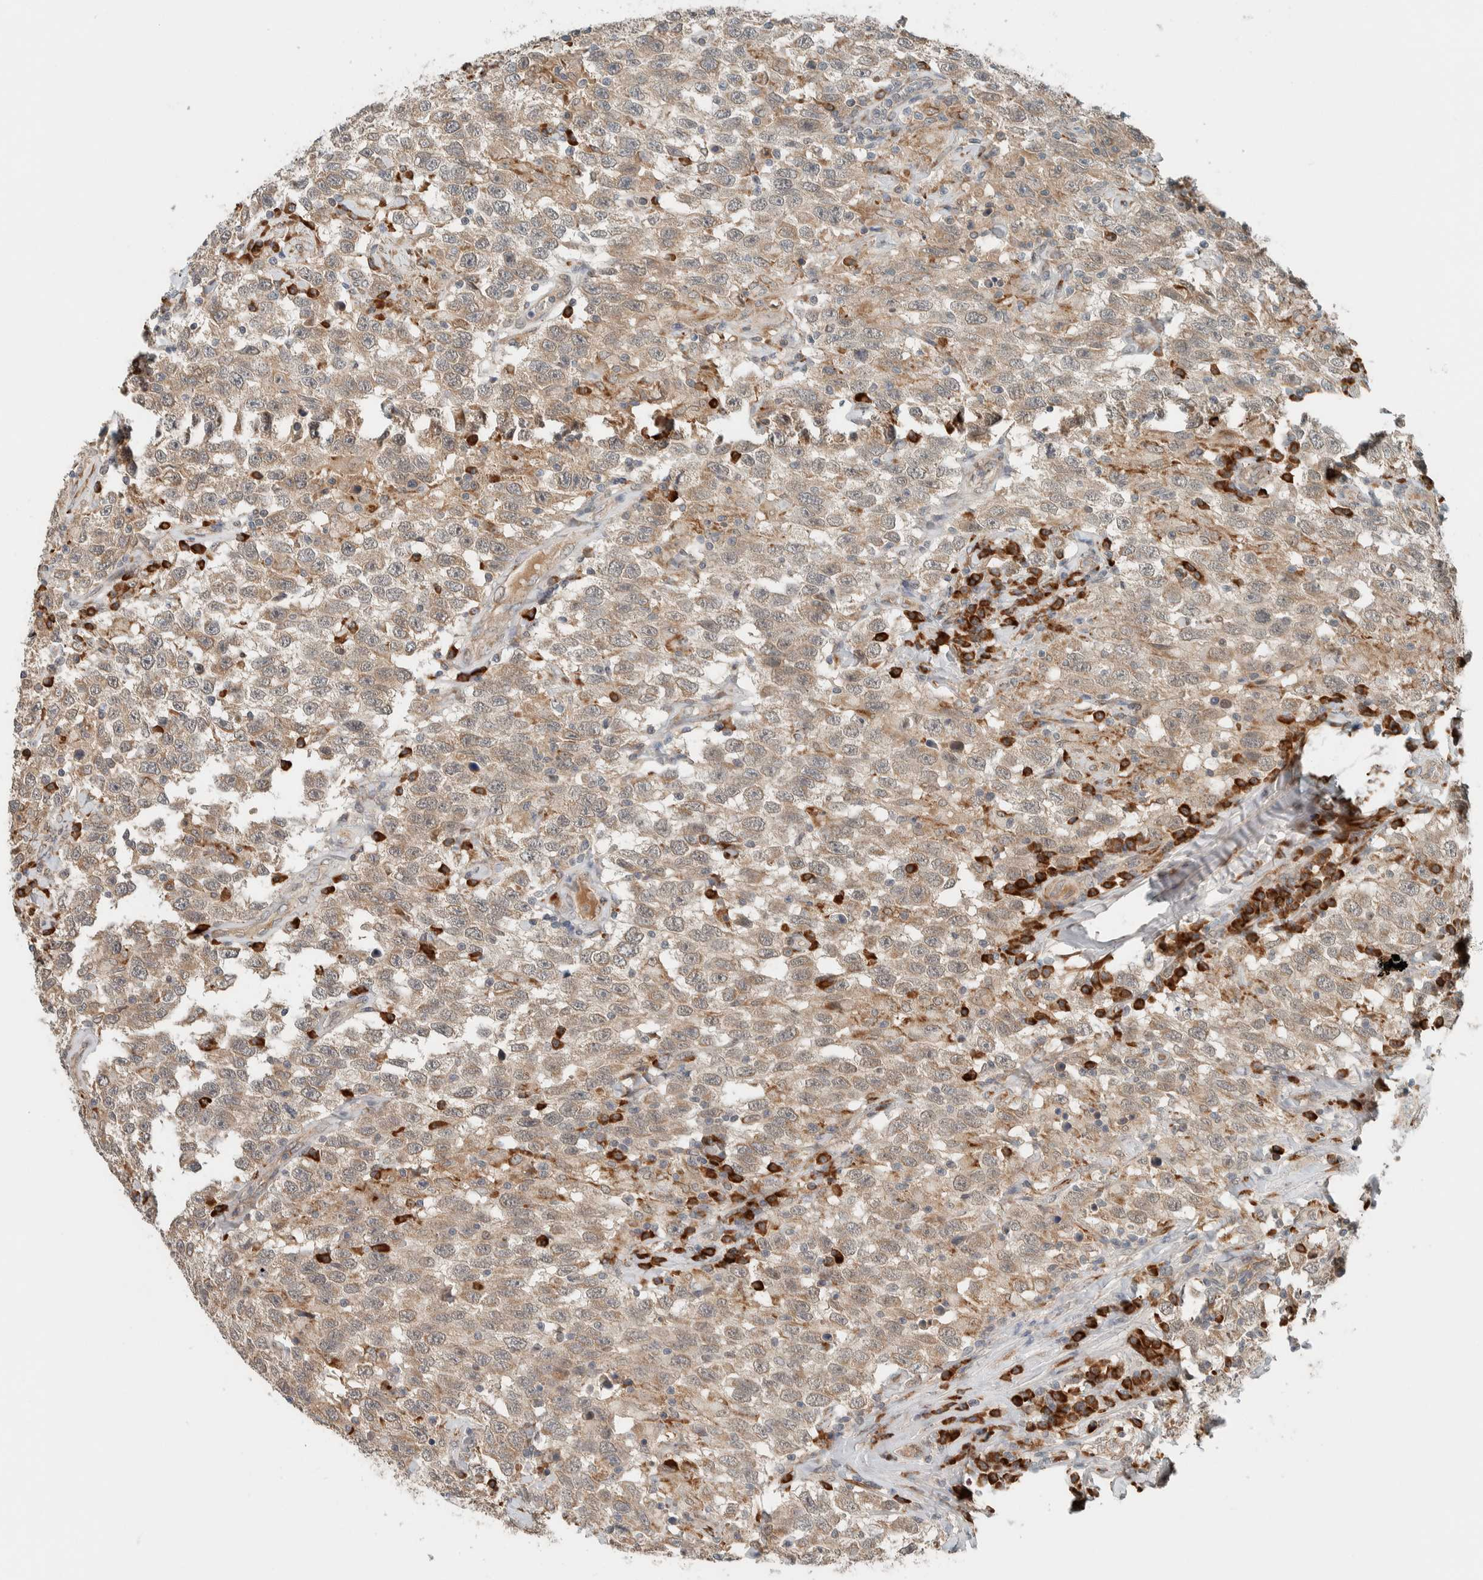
{"staining": {"intensity": "weak", "quantity": ">75%", "location": "cytoplasmic/membranous"}, "tissue": "testis cancer", "cell_type": "Tumor cells", "image_type": "cancer", "snomed": [{"axis": "morphology", "description": "Seminoma, NOS"}, {"axis": "topography", "description": "Testis"}], "caption": "Immunohistochemical staining of human seminoma (testis) exhibits low levels of weak cytoplasmic/membranous protein expression in about >75% of tumor cells.", "gene": "CTBP2", "patient": {"sex": "male", "age": 41}}